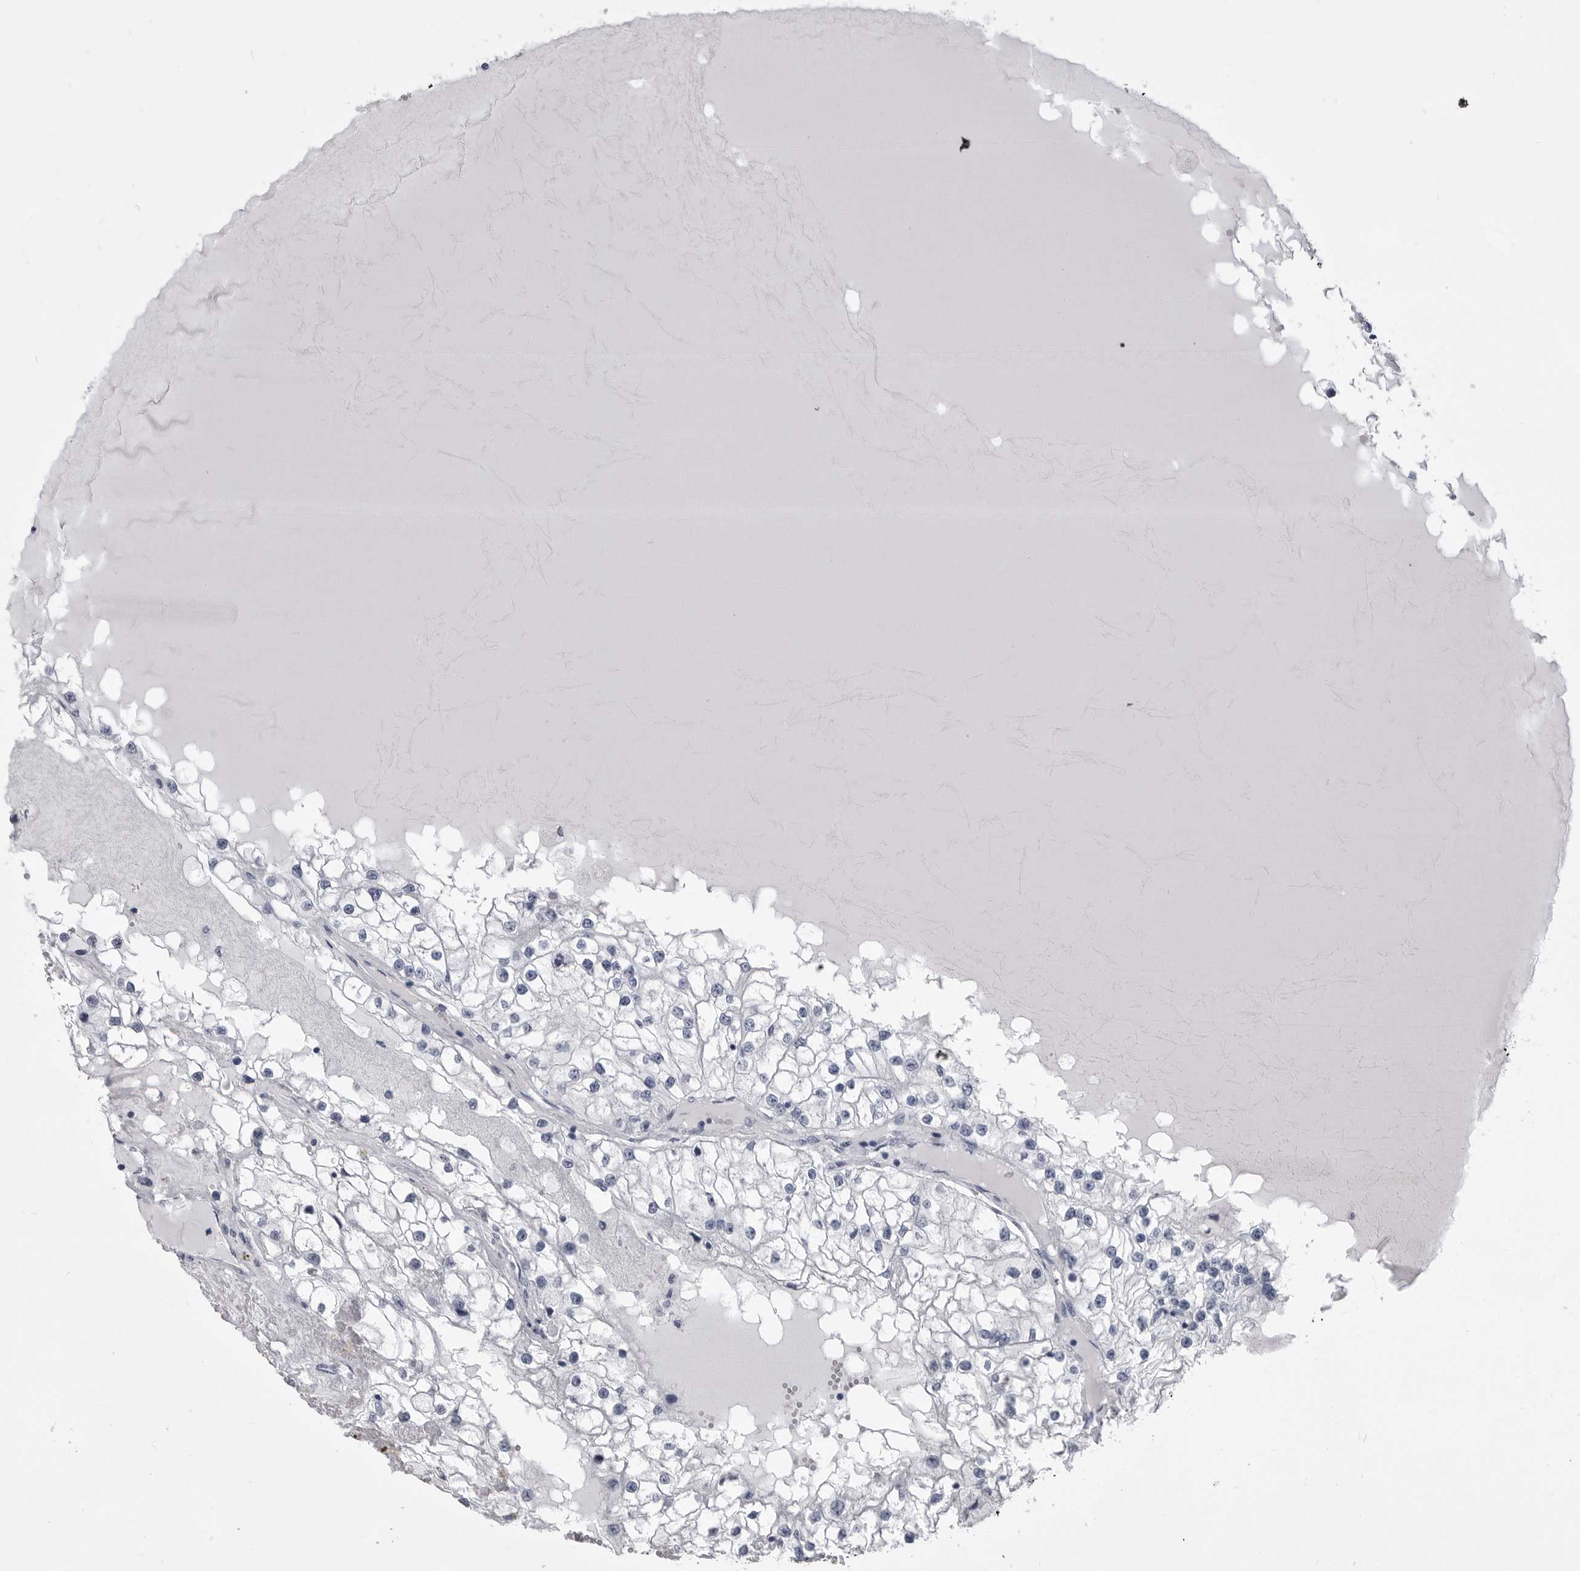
{"staining": {"intensity": "negative", "quantity": "none", "location": "none"}, "tissue": "renal cancer", "cell_type": "Tumor cells", "image_type": "cancer", "snomed": [{"axis": "morphology", "description": "Adenocarcinoma, NOS"}, {"axis": "topography", "description": "Kidney"}], "caption": "An IHC photomicrograph of renal cancer (adenocarcinoma) is shown. There is no staining in tumor cells of renal cancer (adenocarcinoma).", "gene": "ANK2", "patient": {"sex": "male", "age": 68}}